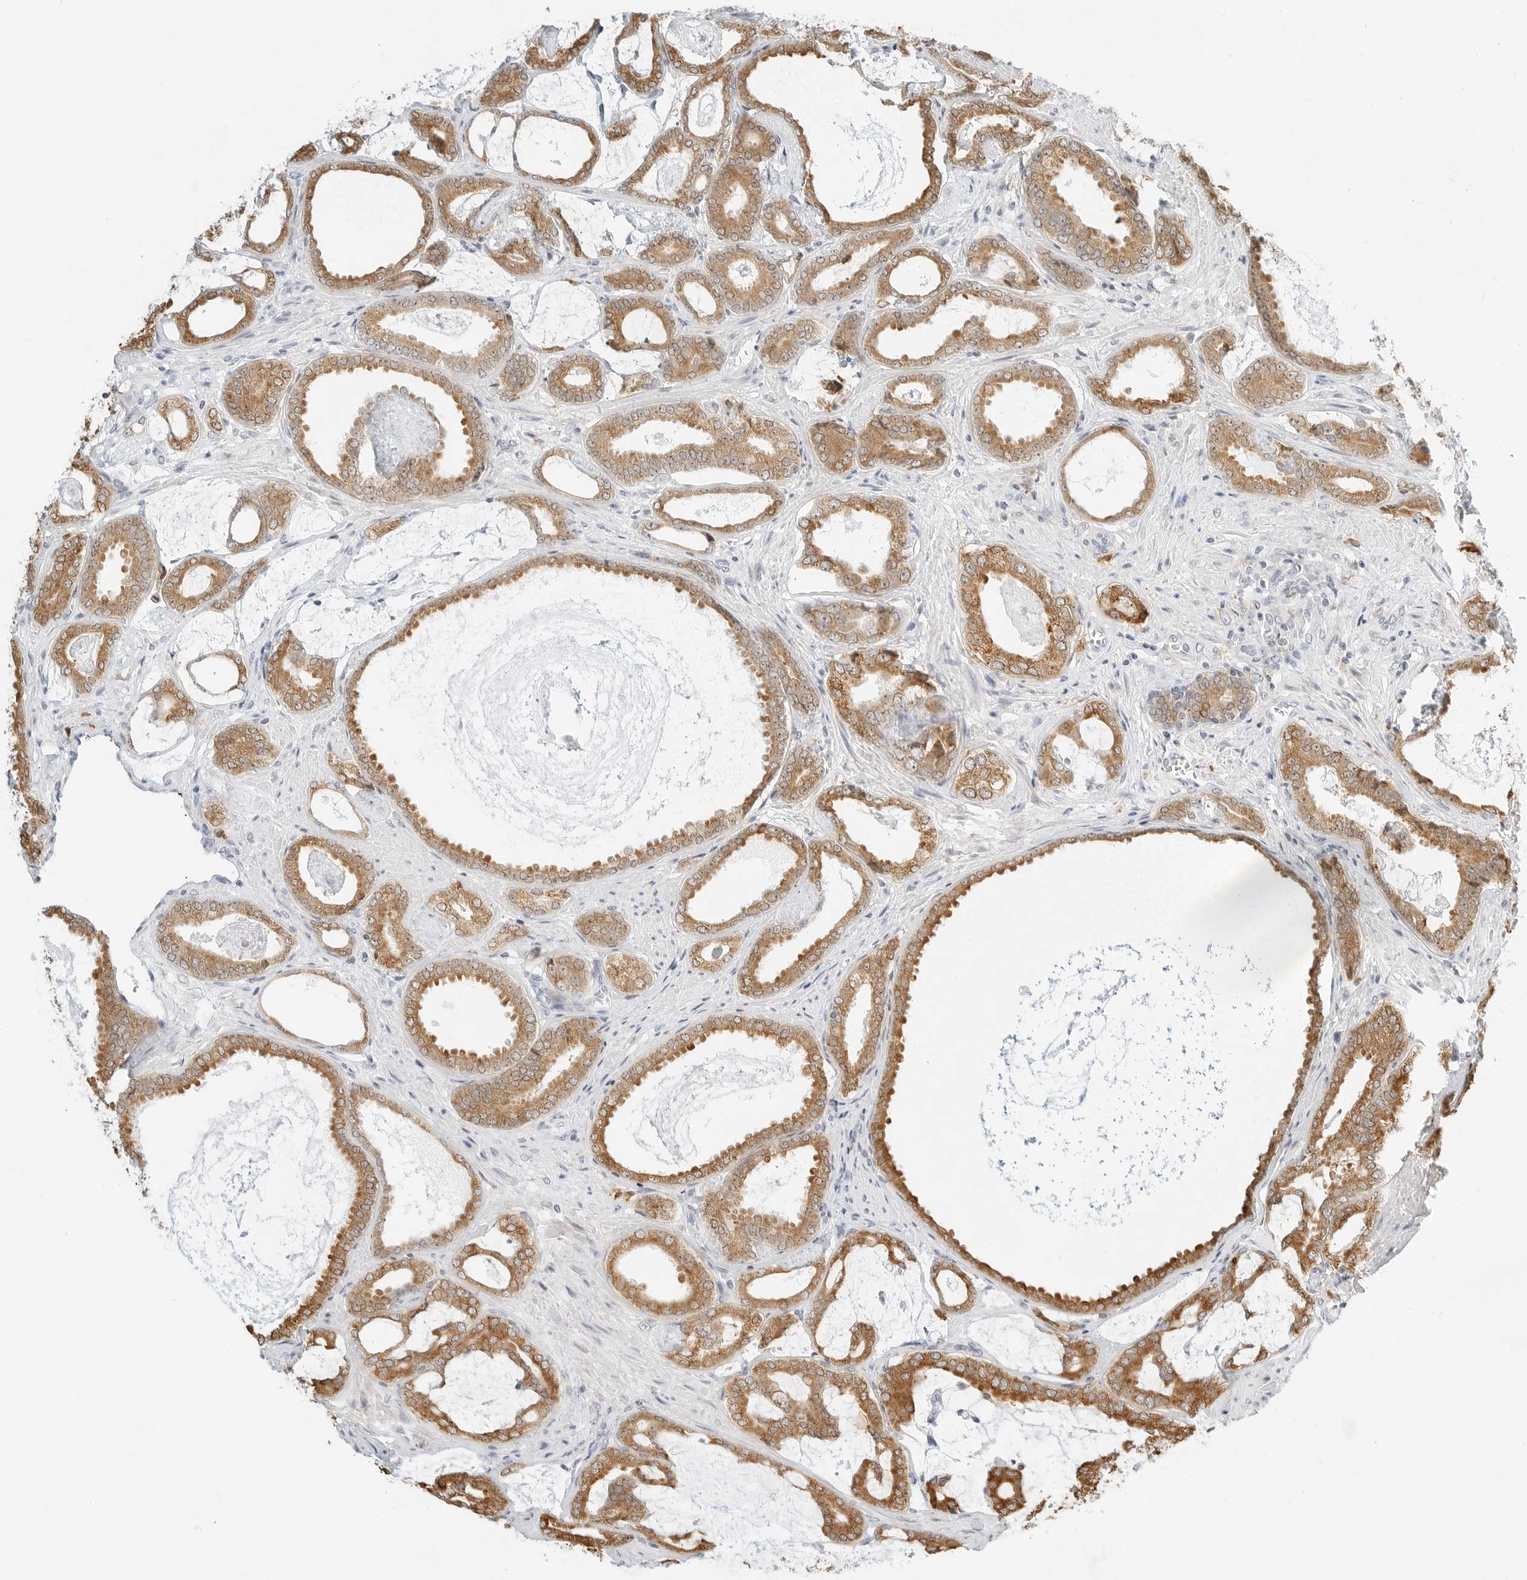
{"staining": {"intensity": "moderate", "quantity": ">75%", "location": "cytoplasmic/membranous"}, "tissue": "prostate cancer", "cell_type": "Tumor cells", "image_type": "cancer", "snomed": [{"axis": "morphology", "description": "Adenocarcinoma, Low grade"}, {"axis": "topography", "description": "Prostate"}], "caption": "The image shows staining of prostate cancer, revealing moderate cytoplasmic/membranous protein staining (brown color) within tumor cells. The staining is performed using DAB (3,3'-diaminobenzidine) brown chromogen to label protein expression. The nuclei are counter-stained blue using hematoxylin.", "gene": "THEM4", "patient": {"sex": "male", "age": 71}}